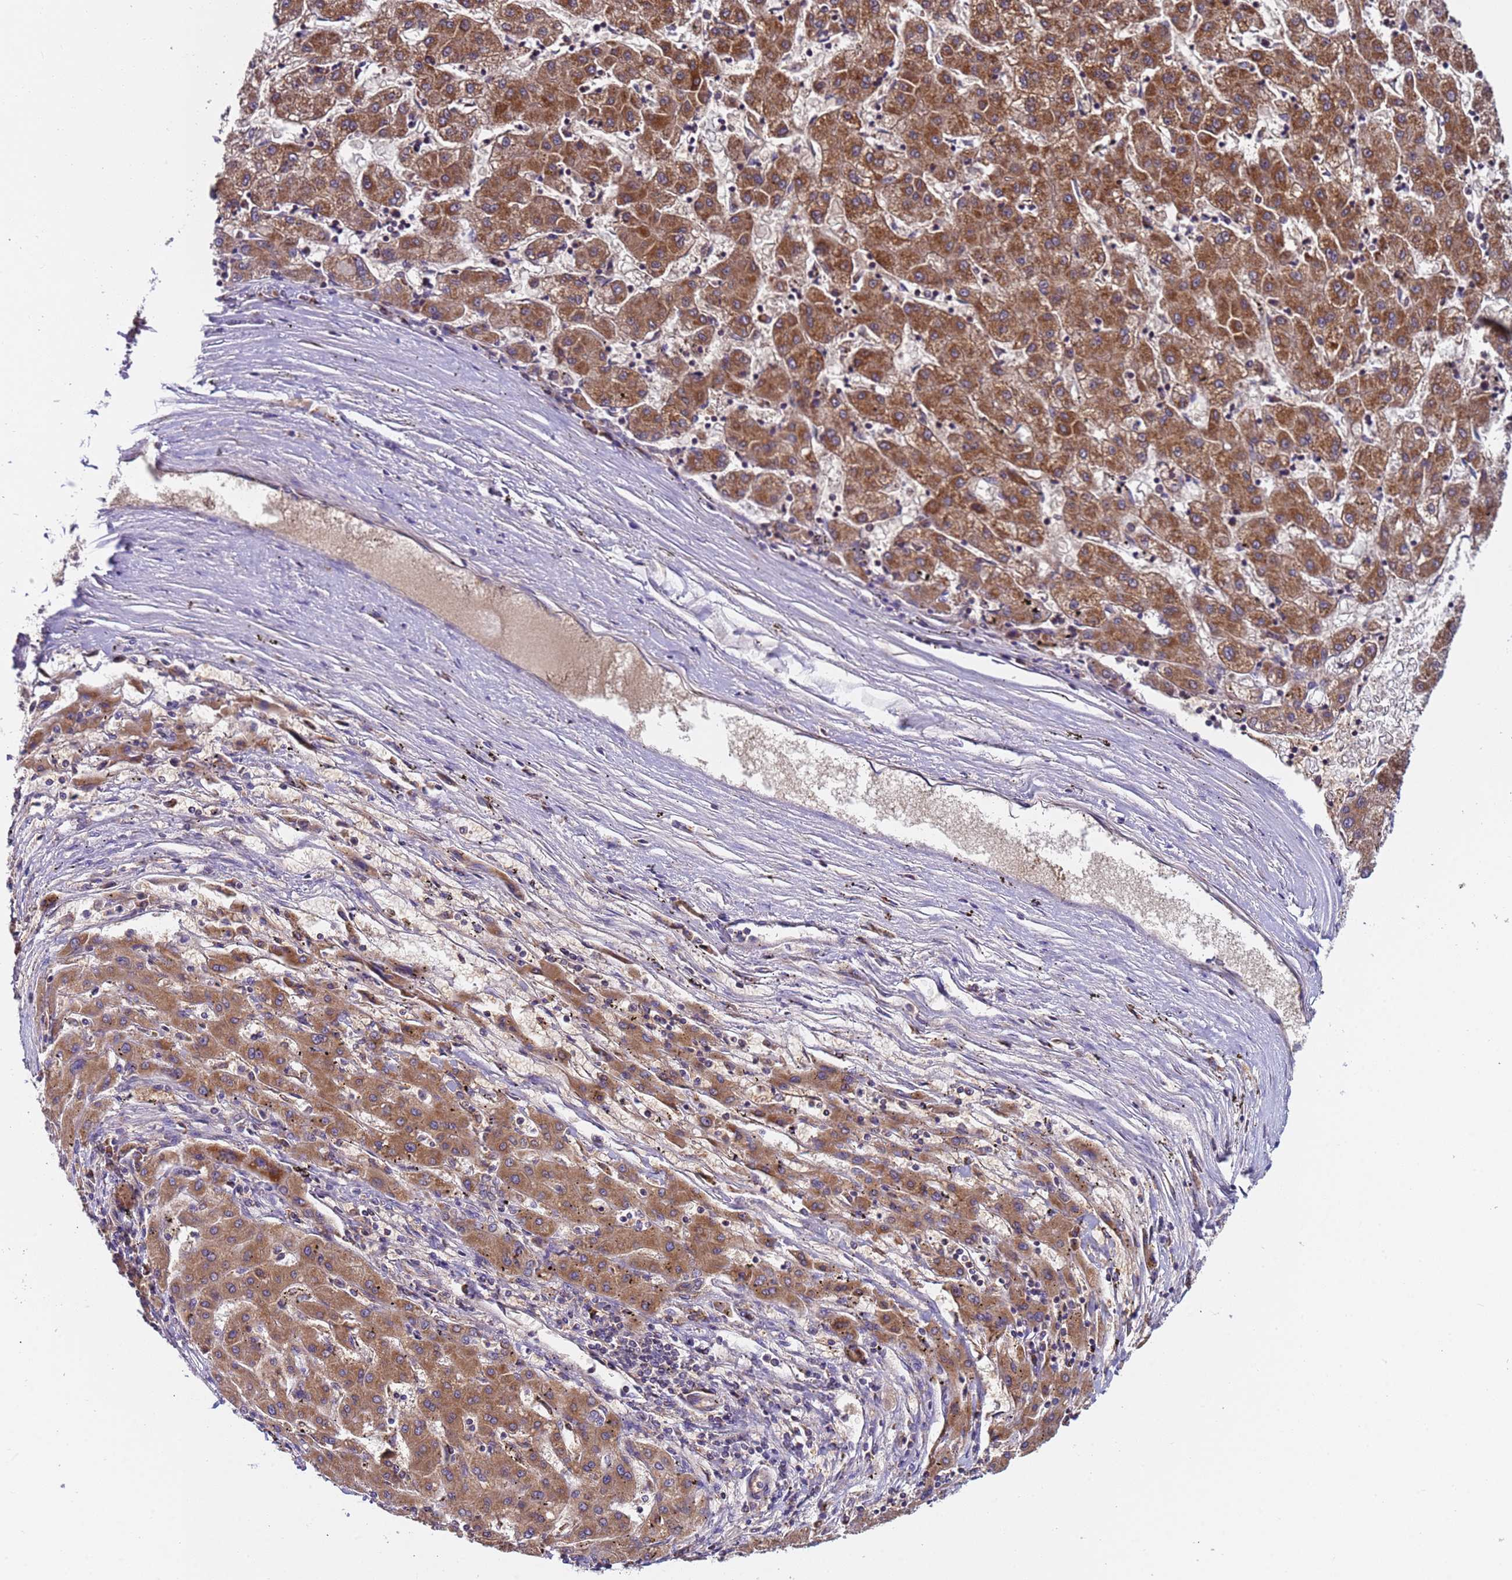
{"staining": {"intensity": "strong", "quantity": ">75%", "location": "cytoplasmic/membranous"}, "tissue": "liver cancer", "cell_type": "Tumor cells", "image_type": "cancer", "snomed": [{"axis": "morphology", "description": "Carcinoma, Hepatocellular, NOS"}, {"axis": "topography", "description": "Liver"}], "caption": "Liver hepatocellular carcinoma tissue exhibits strong cytoplasmic/membranous staining in approximately >75% of tumor cells, visualized by immunohistochemistry.", "gene": "TMEM126A", "patient": {"sex": "male", "age": 72}}